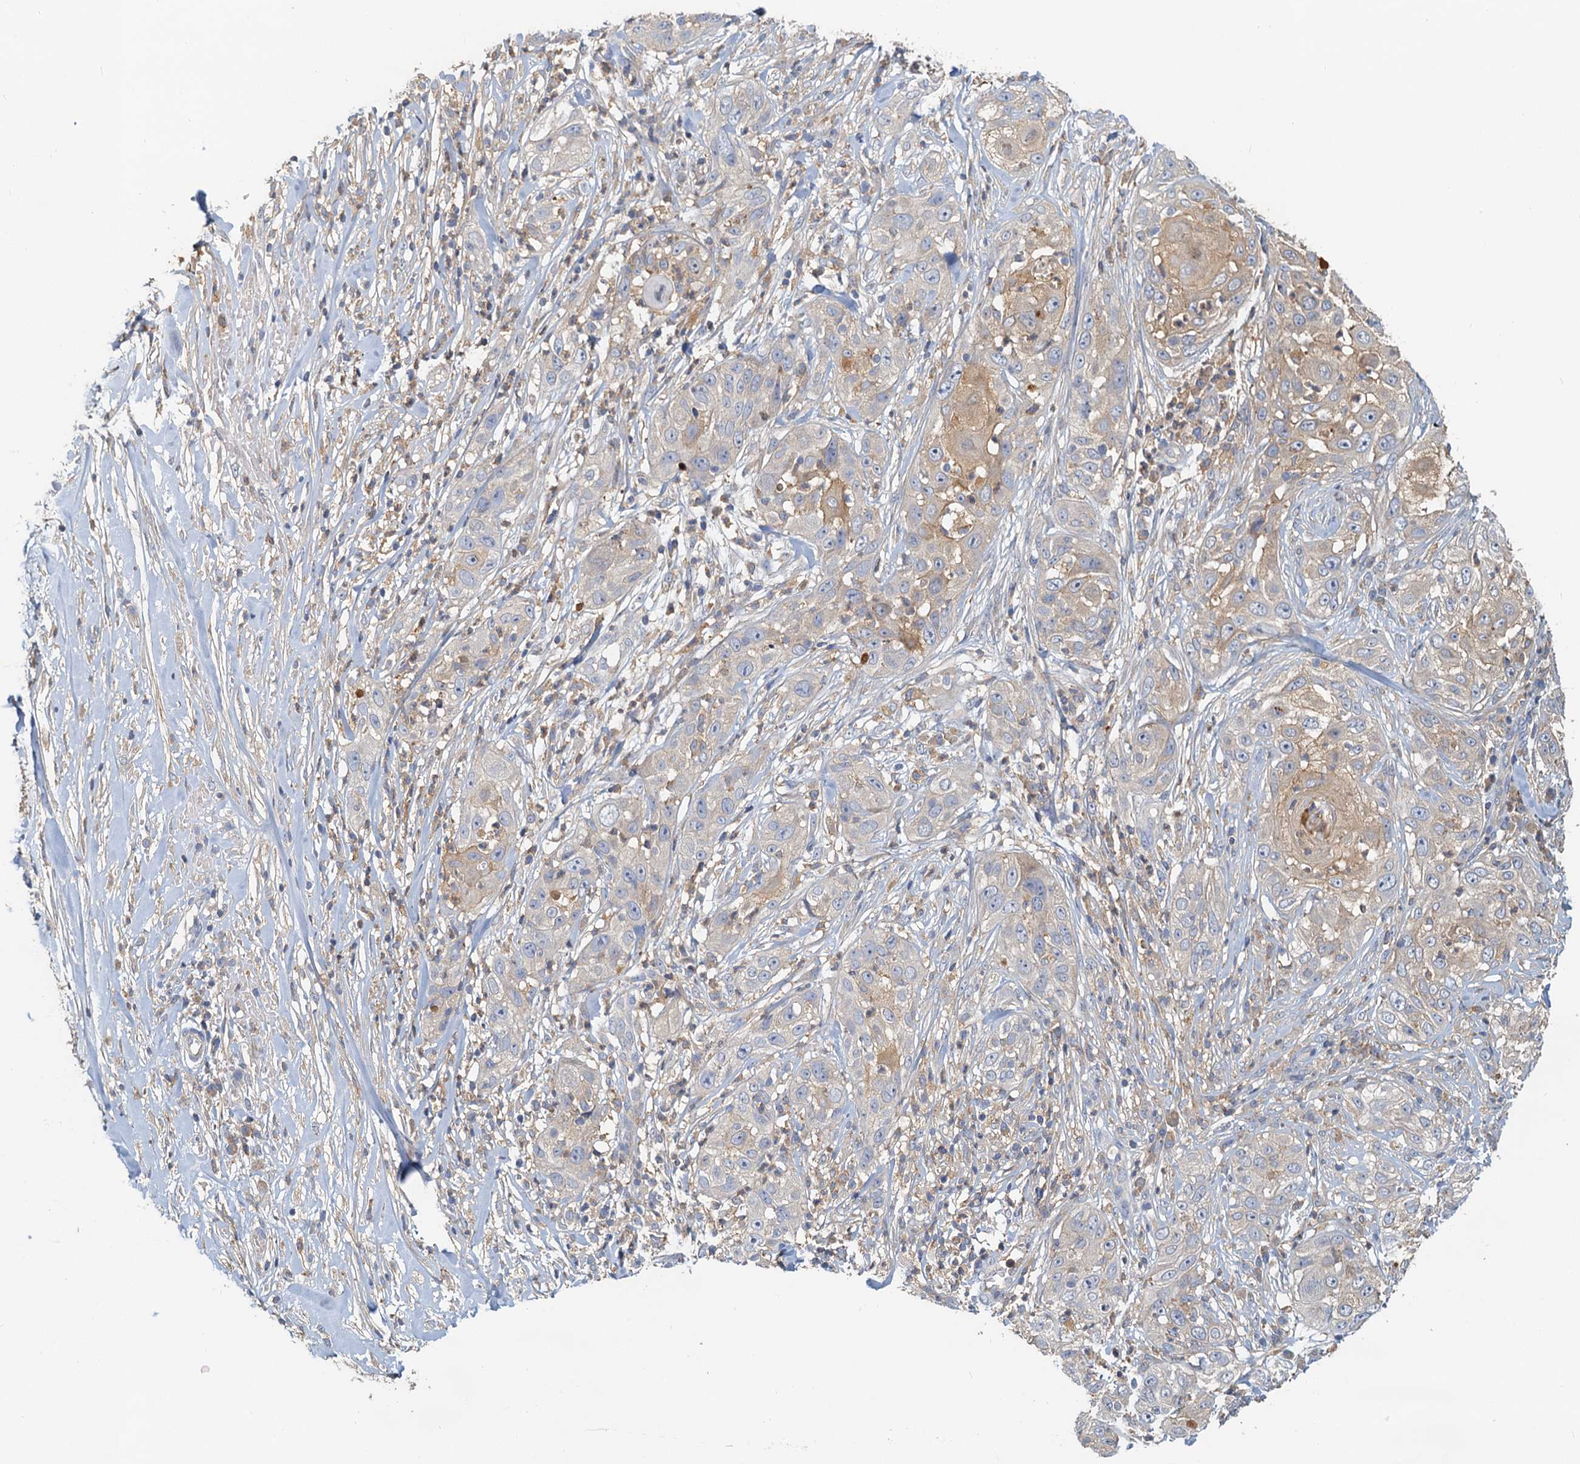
{"staining": {"intensity": "weak", "quantity": "25%-75%", "location": "cytoplasmic/membranous"}, "tissue": "skin cancer", "cell_type": "Tumor cells", "image_type": "cancer", "snomed": [{"axis": "morphology", "description": "Squamous cell carcinoma, NOS"}, {"axis": "topography", "description": "Skin"}], "caption": "Protein expression analysis of human skin squamous cell carcinoma reveals weak cytoplasmic/membranous staining in approximately 25%-75% of tumor cells.", "gene": "TOLLIP", "patient": {"sex": "female", "age": 44}}